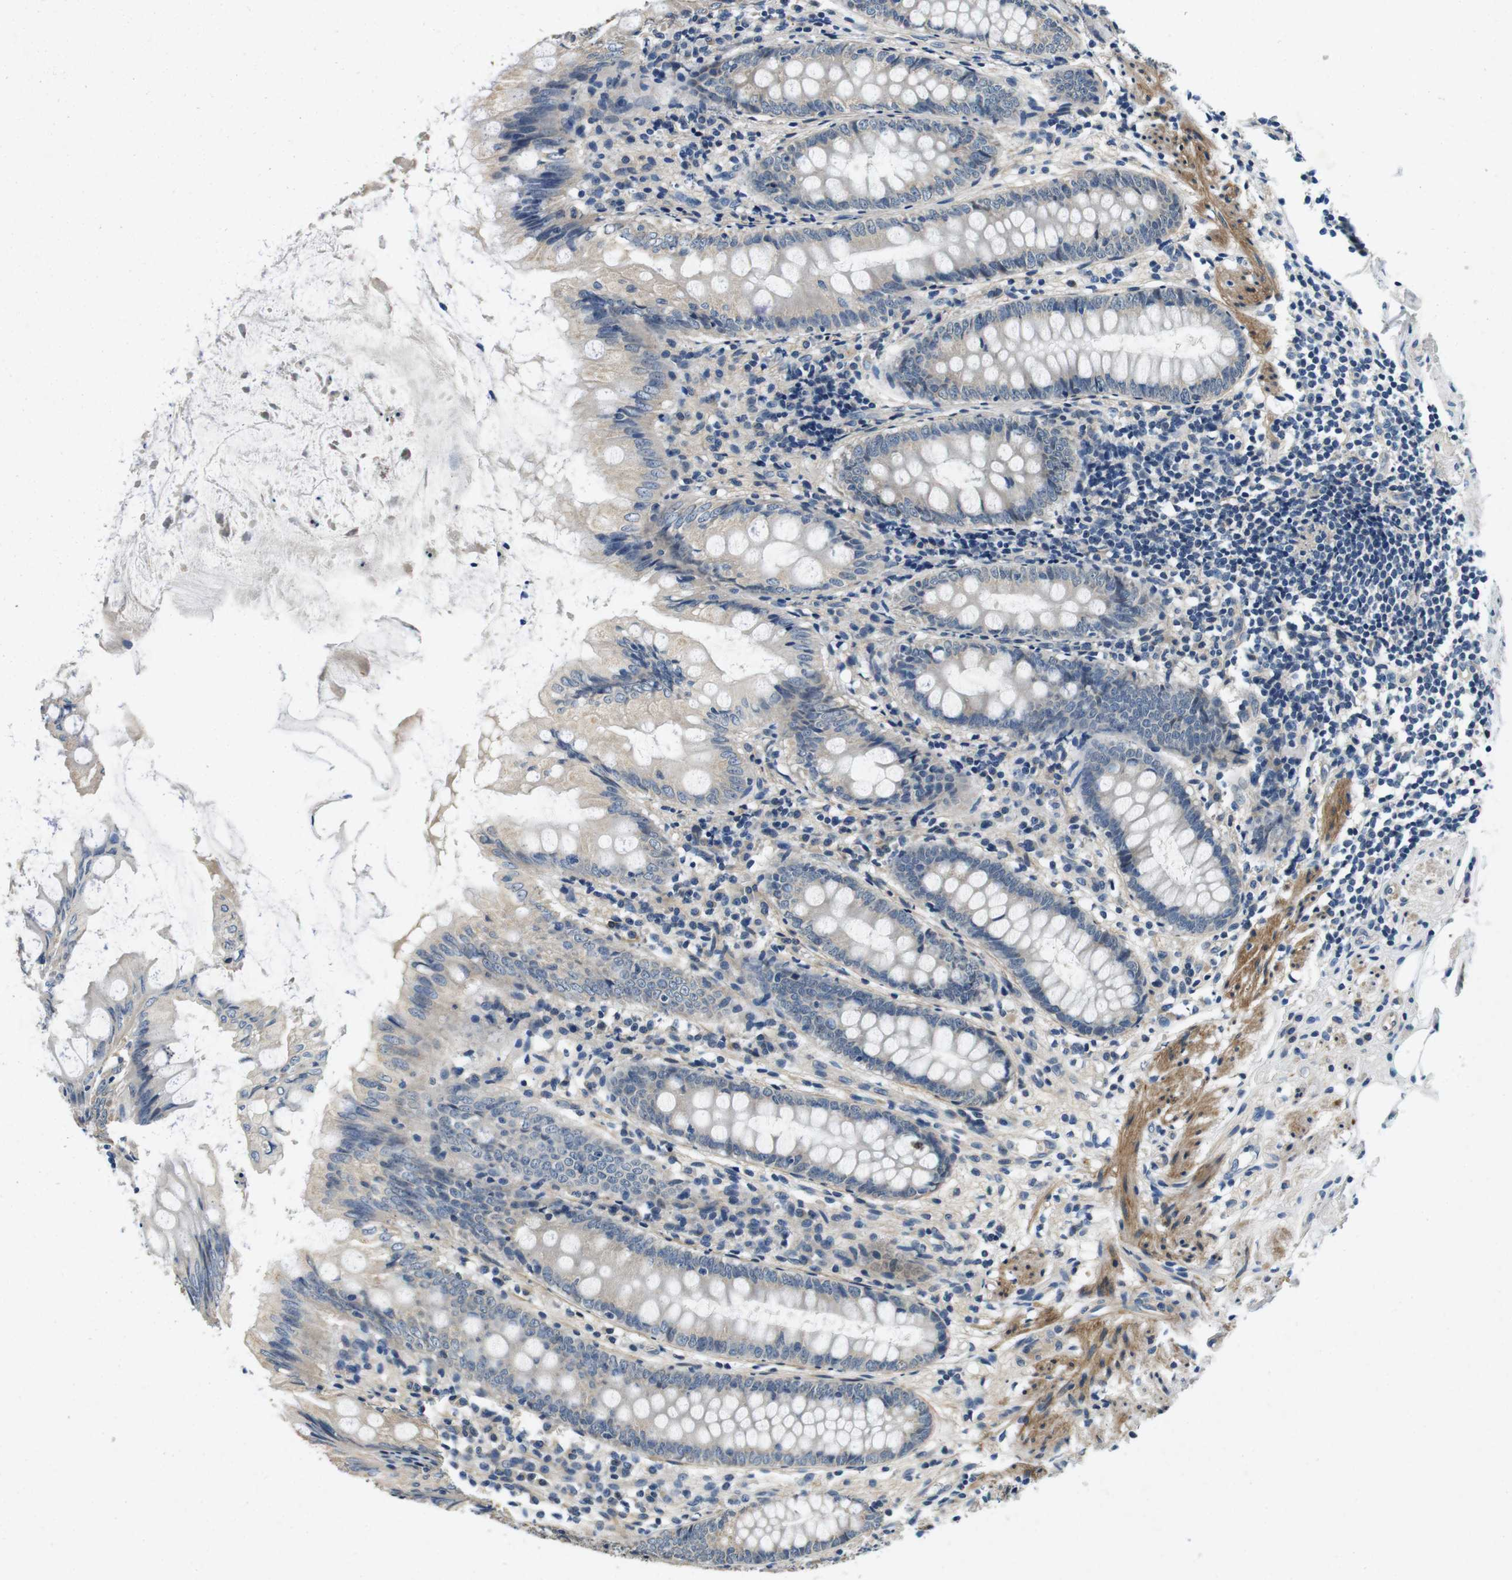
{"staining": {"intensity": "weak", "quantity": "25%-75%", "location": "cytoplasmic/membranous"}, "tissue": "appendix", "cell_type": "Glandular cells", "image_type": "normal", "snomed": [{"axis": "morphology", "description": "Normal tissue, NOS"}, {"axis": "topography", "description": "Appendix"}], "caption": "A brown stain labels weak cytoplasmic/membranous positivity of a protein in glandular cells of normal human appendix. (Brightfield microscopy of DAB IHC at high magnification).", "gene": "DTNA", "patient": {"sex": "female", "age": 77}}